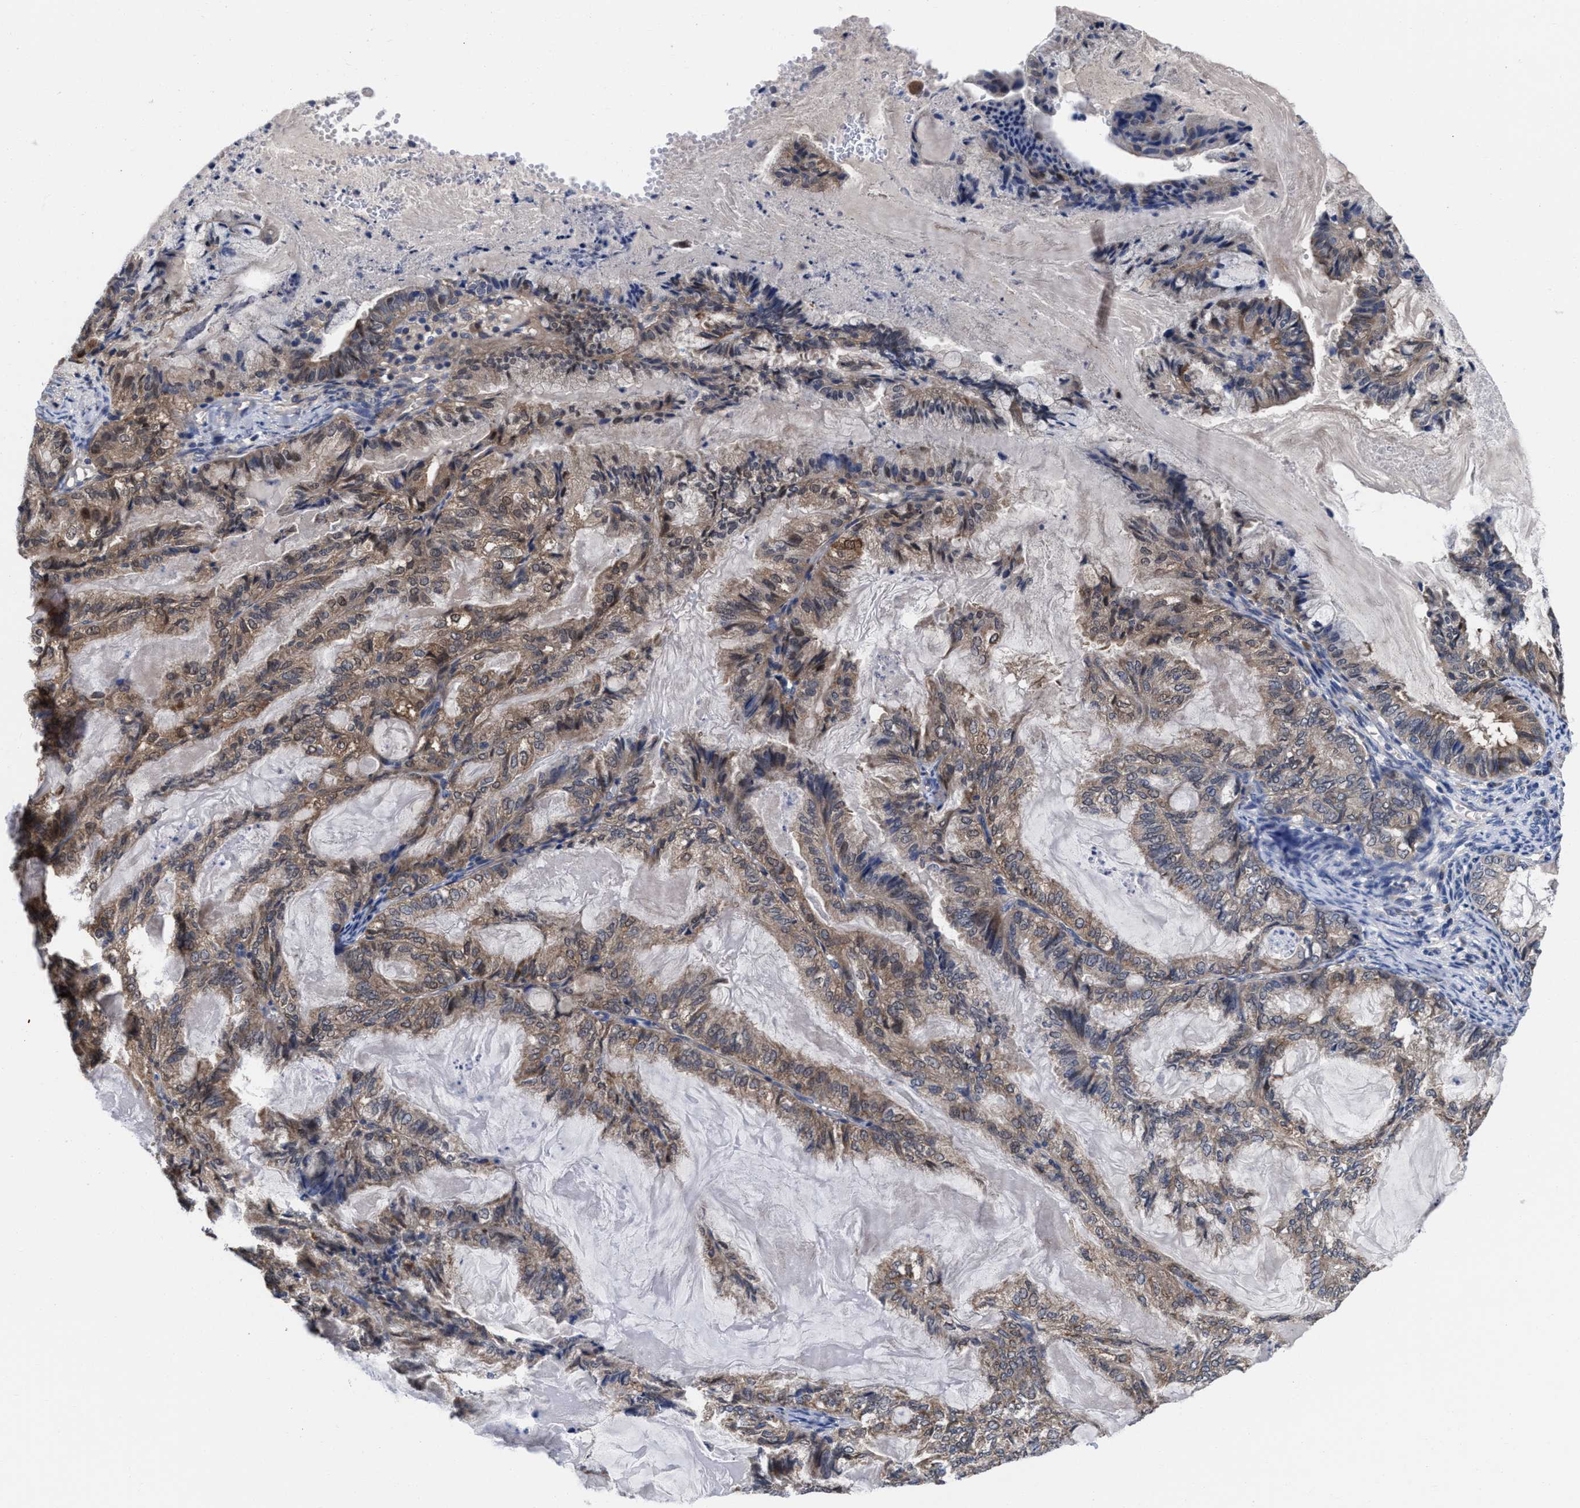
{"staining": {"intensity": "weak", "quantity": "25%-75%", "location": "cytoplasmic/membranous"}, "tissue": "endometrial cancer", "cell_type": "Tumor cells", "image_type": "cancer", "snomed": [{"axis": "morphology", "description": "Adenocarcinoma, NOS"}, {"axis": "topography", "description": "Endometrium"}], "caption": "Weak cytoplasmic/membranous protein staining is seen in about 25%-75% of tumor cells in endometrial cancer (adenocarcinoma).", "gene": "TXNDC17", "patient": {"sex": "female", "age": 86}}